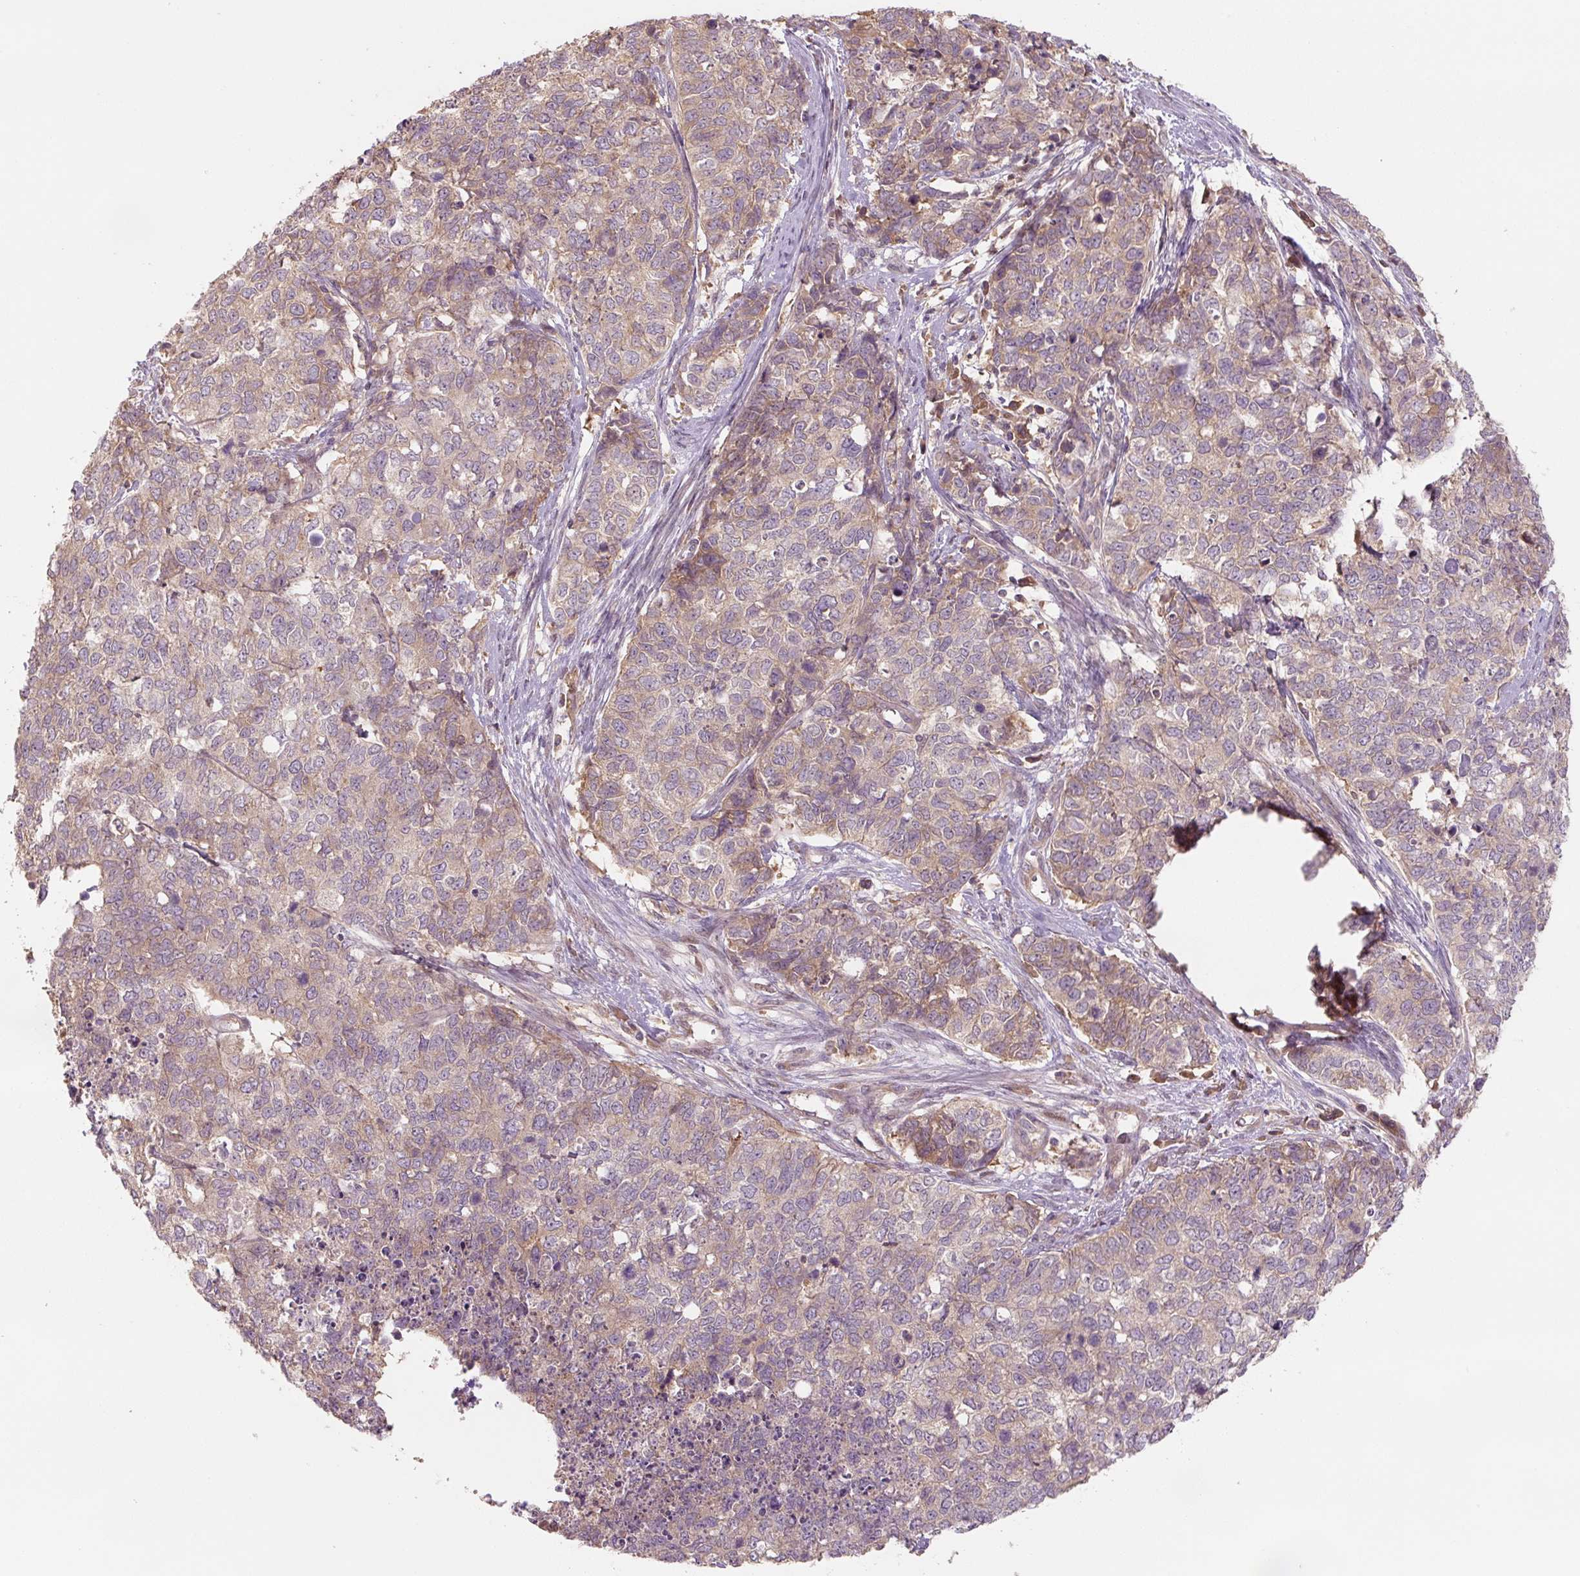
{"staining": {"intensity": "weak", "quantity": "25%-75%", "location": "cytoplasmic/membranous"}, "tissue": "cervical cancer", "cell_type": "Tumor cells", "image_type": "cancer", "snomed": [{"axis": "morphology", "description": "Squamous cell carcinoma, NOS"}, {"axis": "topography", "description": "Cervix"}], "caption": "Weak cytoplasmic/membranous staining for a protein is seen in about 25%-75% of tumor cells of cervical squamous cell carcinoma using IHC.", "gene": "C2orf73", "patient": {"sex": "female", "age": 63}}